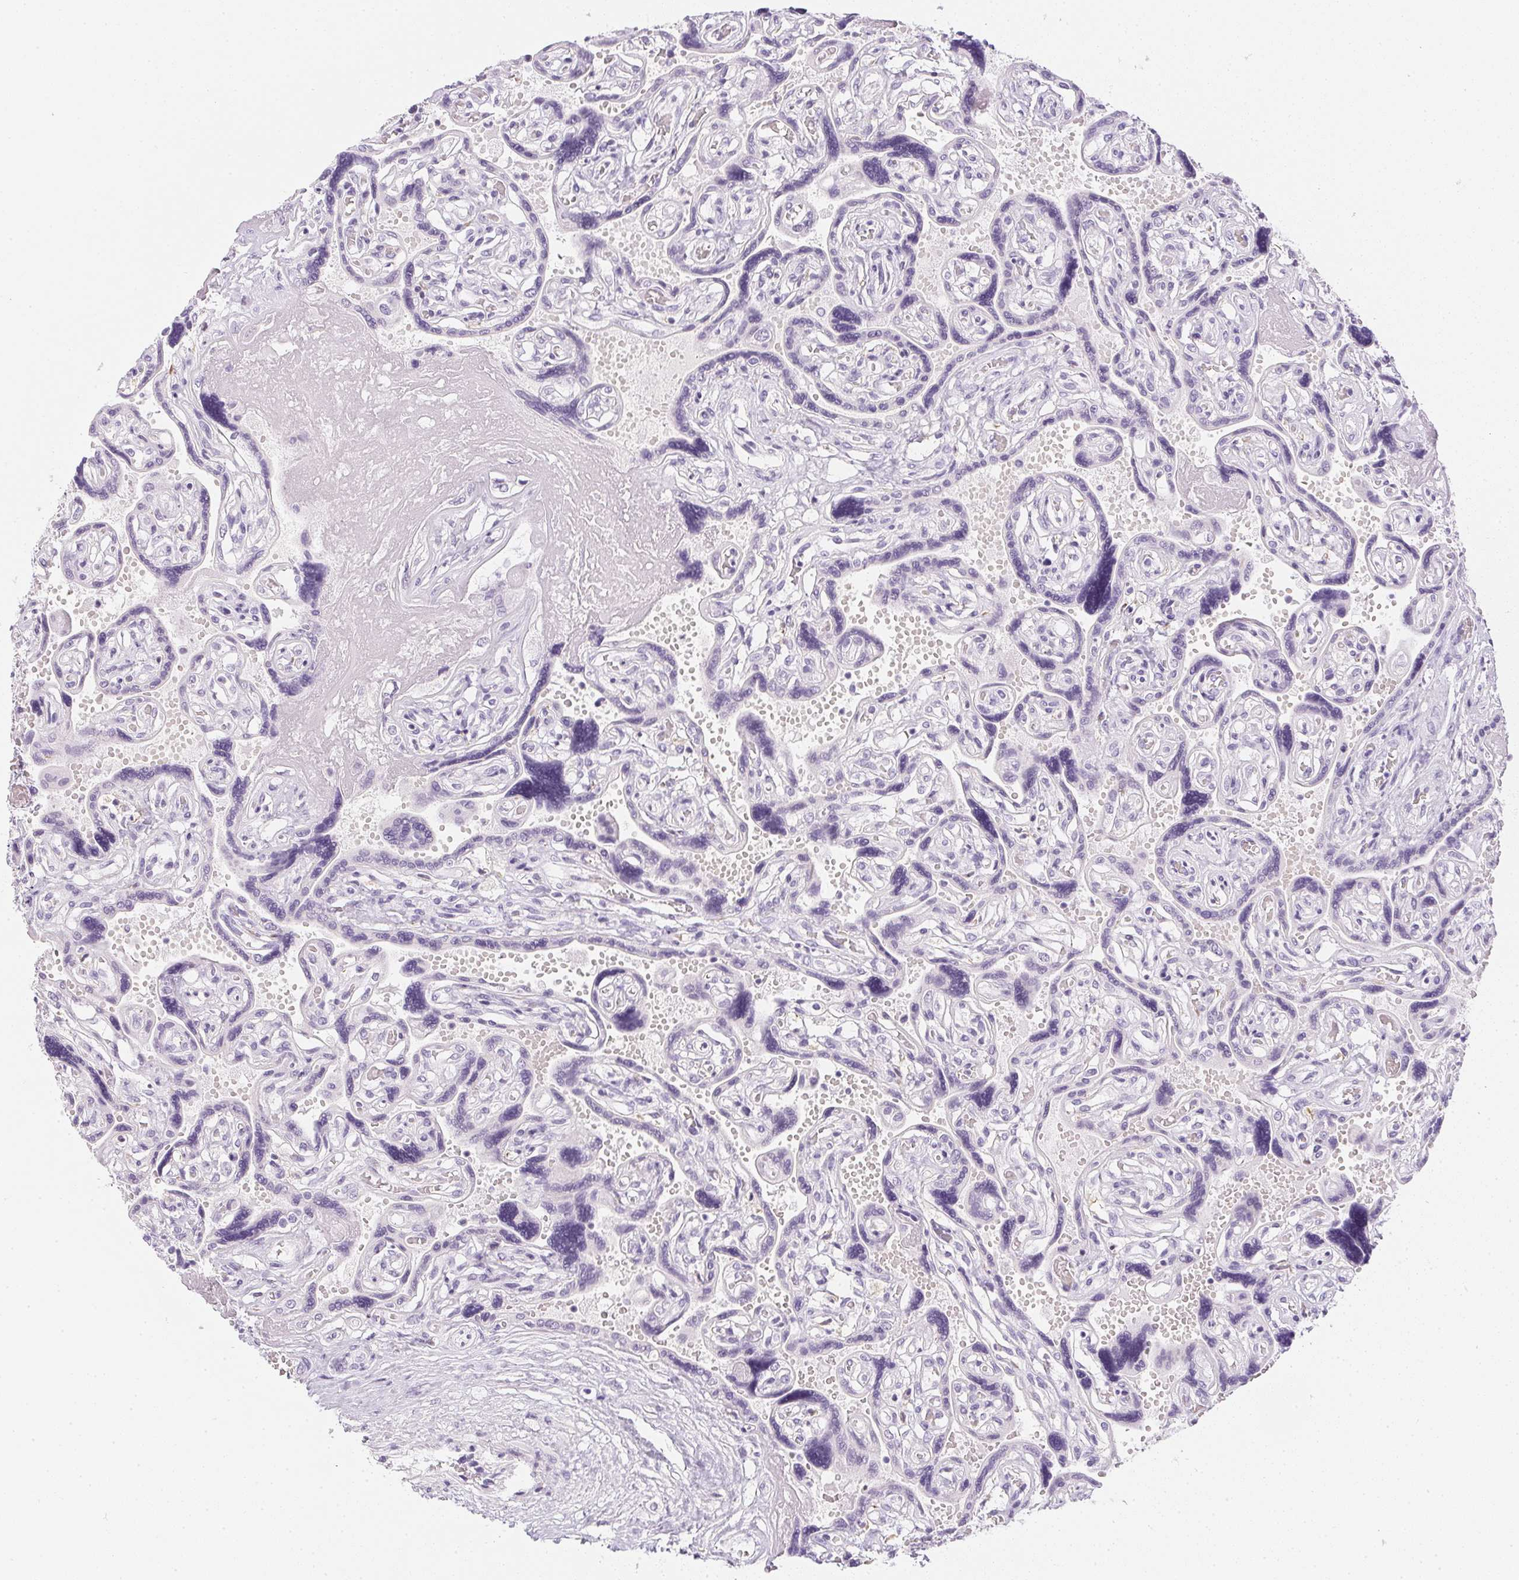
{"staining": {"intensity": "negative", "quantity": "none", "location": "none"}, "tissue": "placenta", "cell_type": "Decidual cells", "image_type": "normal", "snomed": [{"axis": "morphology", "description": "Normal tissue, NOS"}, {"axis": "topography", "description": "Placenta"}], "caption": "Image shows no significant protein staining in decidual cells of unremarkable placenta. The staining is performed using DAB (3,3'-diaminobenzidine) brown chromogen with nuclei counter-stained in using hematoxylin.", "gene": "PPY", "patient": {"sex": "female", "age": 32}}